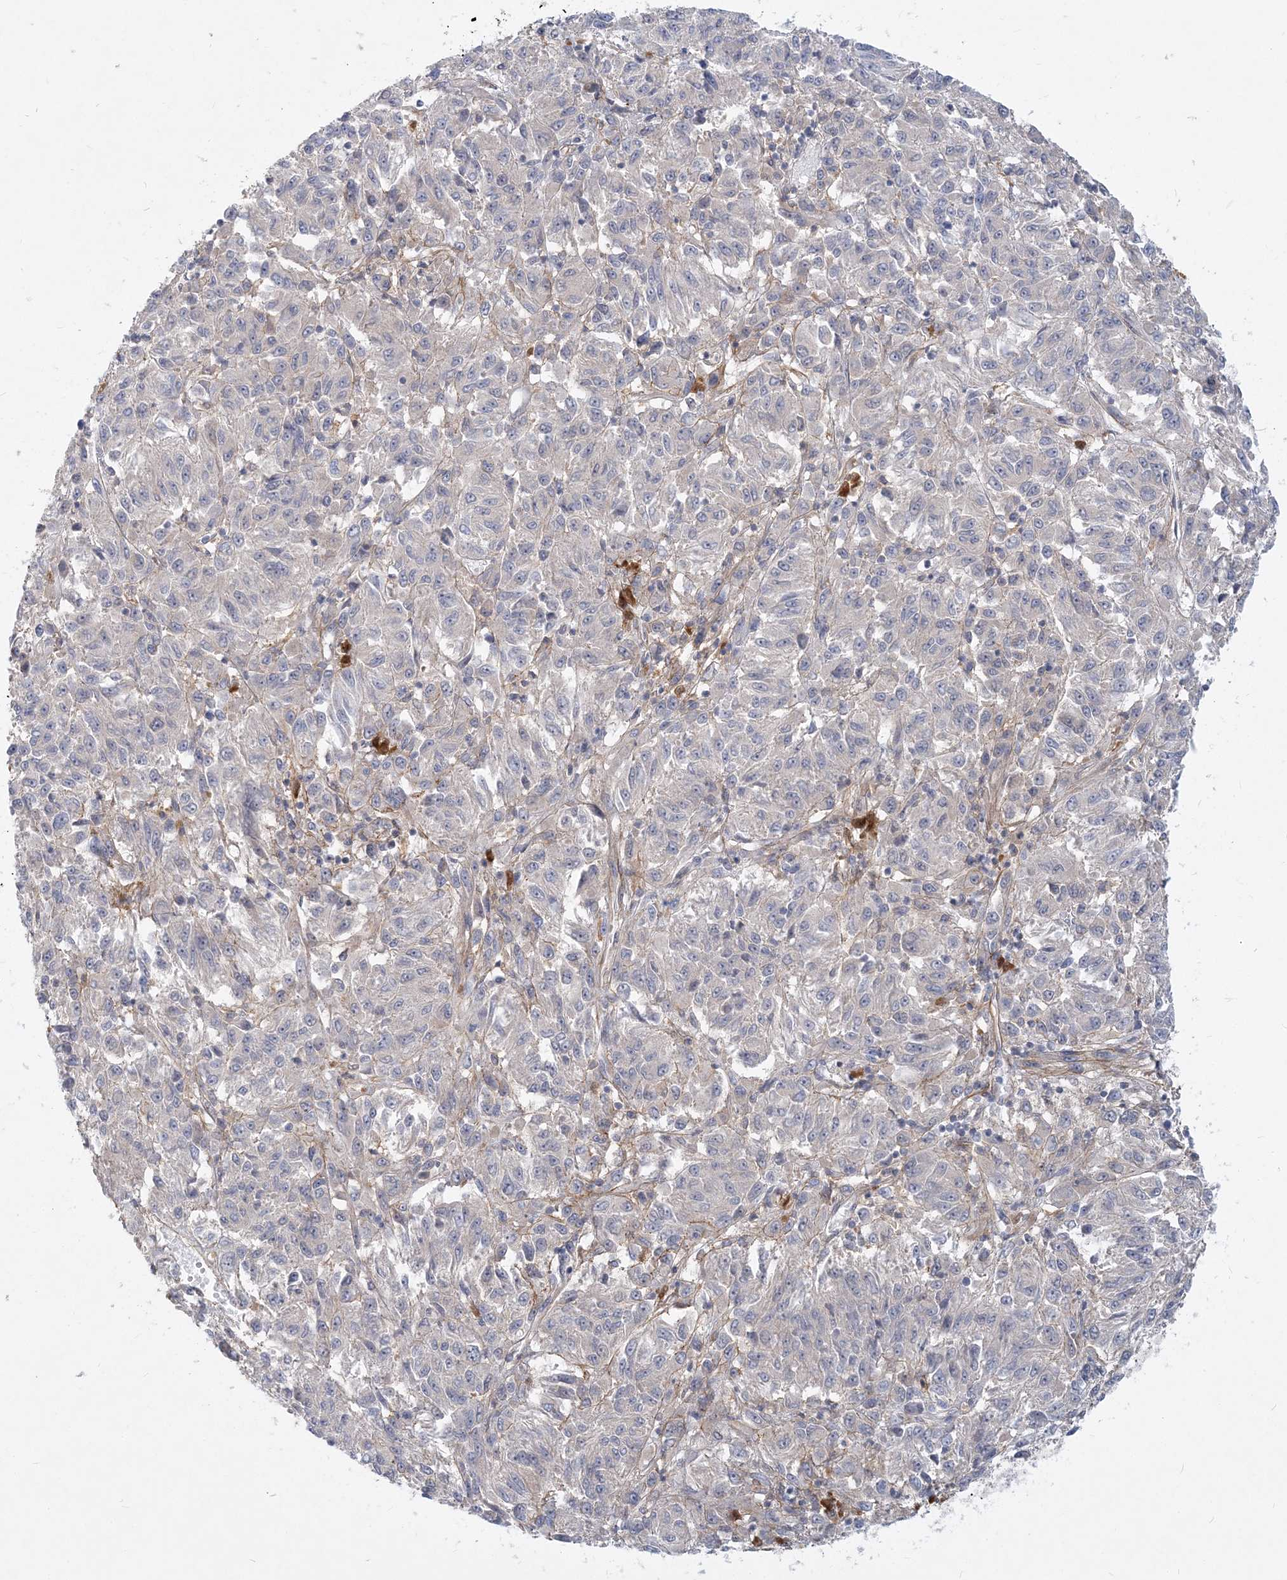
{"staining": {"intensity": "negative", "quantity": "none", "location": "none"}, "tissue": "melanoma", "cell_type": "Tumor cells", "image_type": "cancer", "snomed": [{"axis": "morphology", "description": "Malignant melanoma, Metastatic site"}, {"axis": "topography", "description": "Lung"}], "caption": "Protein analysis of malignant melanoma (metastatic site) displays no significant expression in tumor cells.", "gene": "GMPPA", "patient": {"sex": "male", "age": 64}}